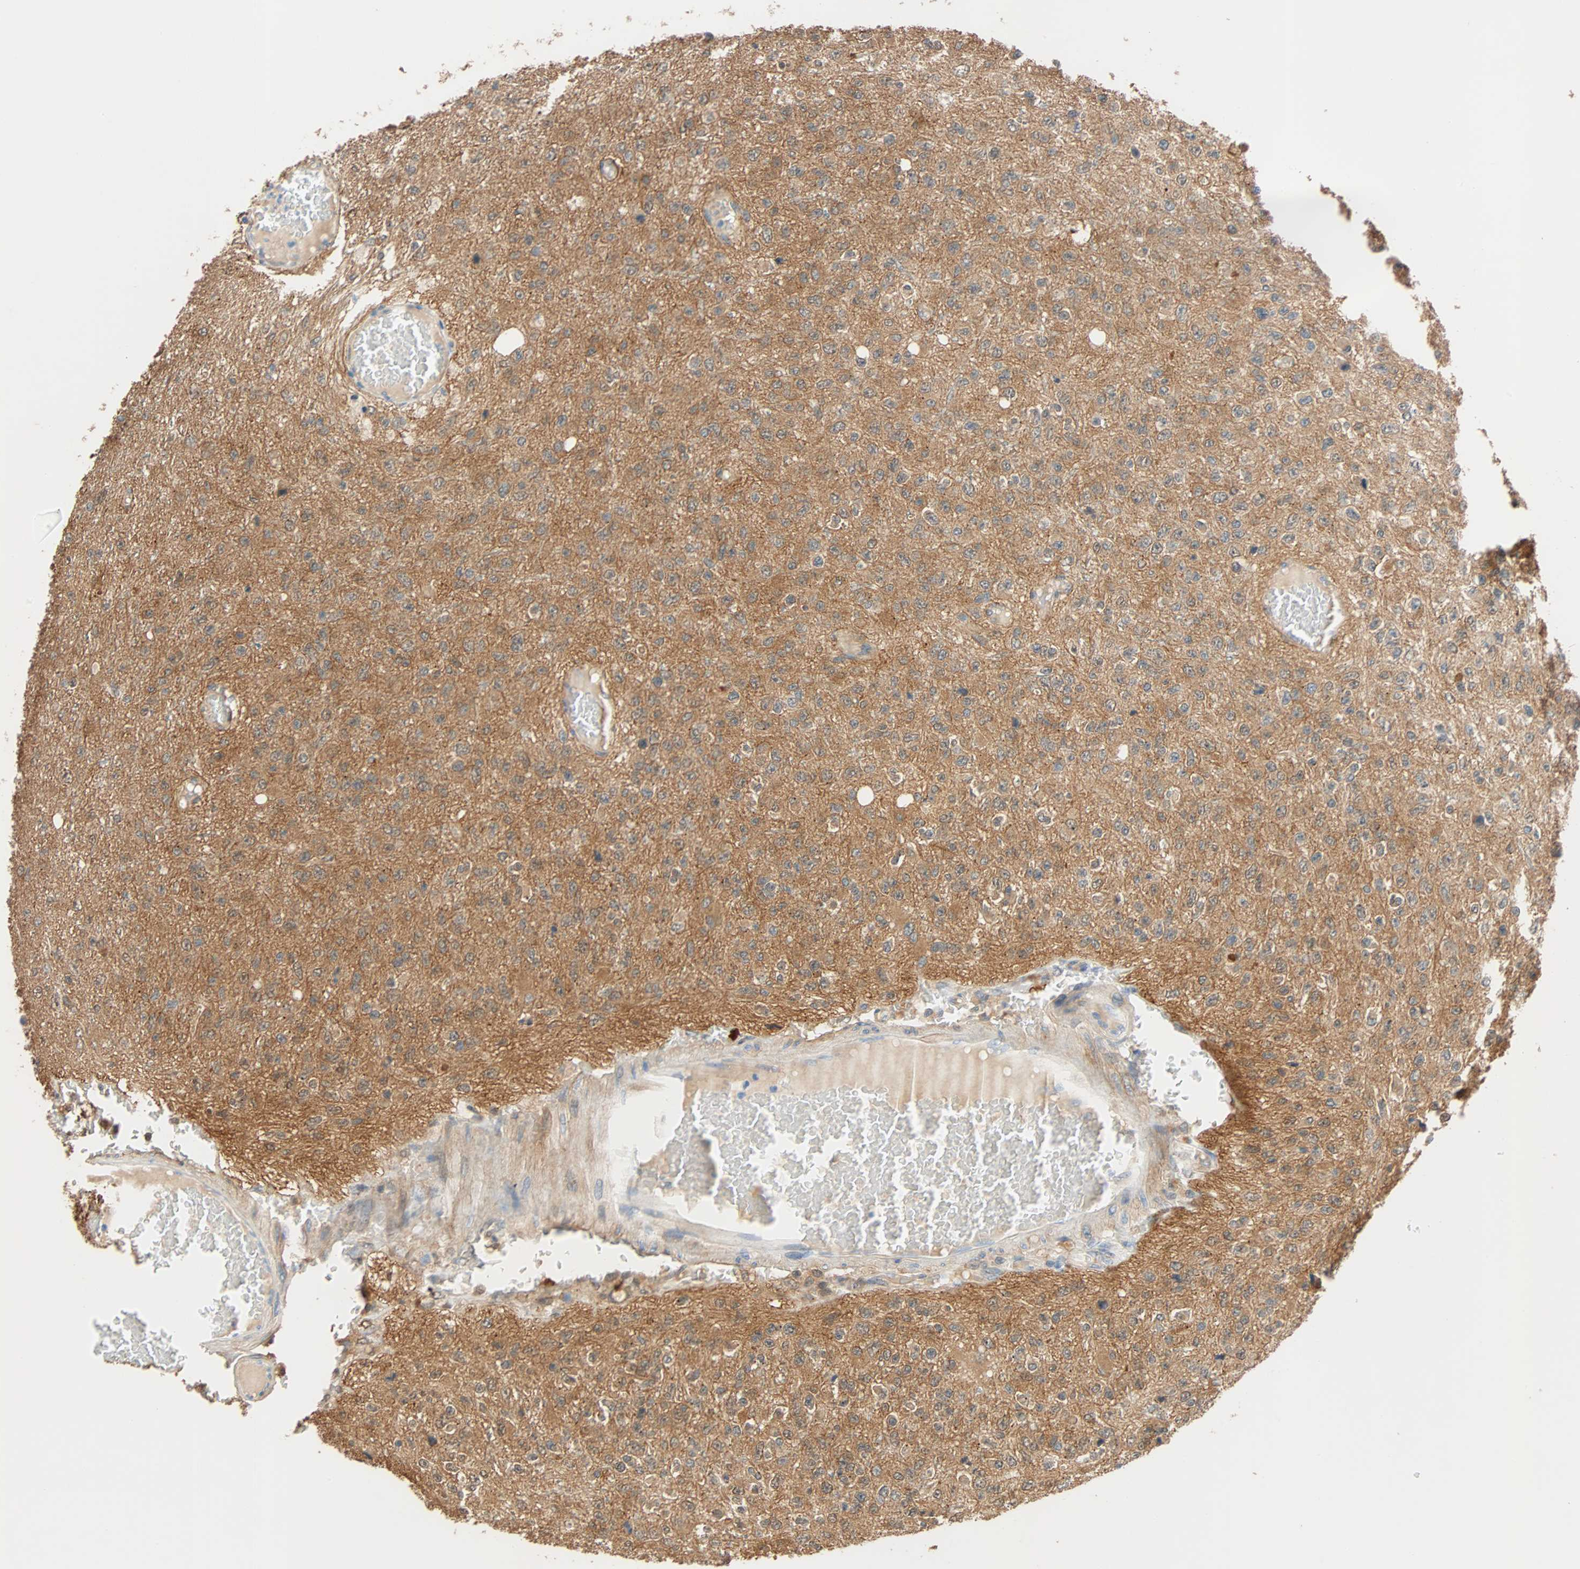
{"staining": {"intensity": "moderate", "quantity": "25%-75%", "location": "cytoplasmic/membranous"}, "tissue": "glioma", "cell_type": "Tumor cells", "image_type": "cancer", "snomed": [{"axis": "morphology", "description": "Glioma, malignant, High grade"}, {"axis": "topography", "description": "pancreas cauda"}], "caption": "Protein staining of malignant high-grade glioma tissue demonstrates moderate cytoplasmic/membranous positivity in approximately 25%-75% of tumor cells. (Brightfield microscopy of DAB IHC at high magnification).", "gene": "TNFRSF12A", "patient": {"sex": "male", "age": 60}}